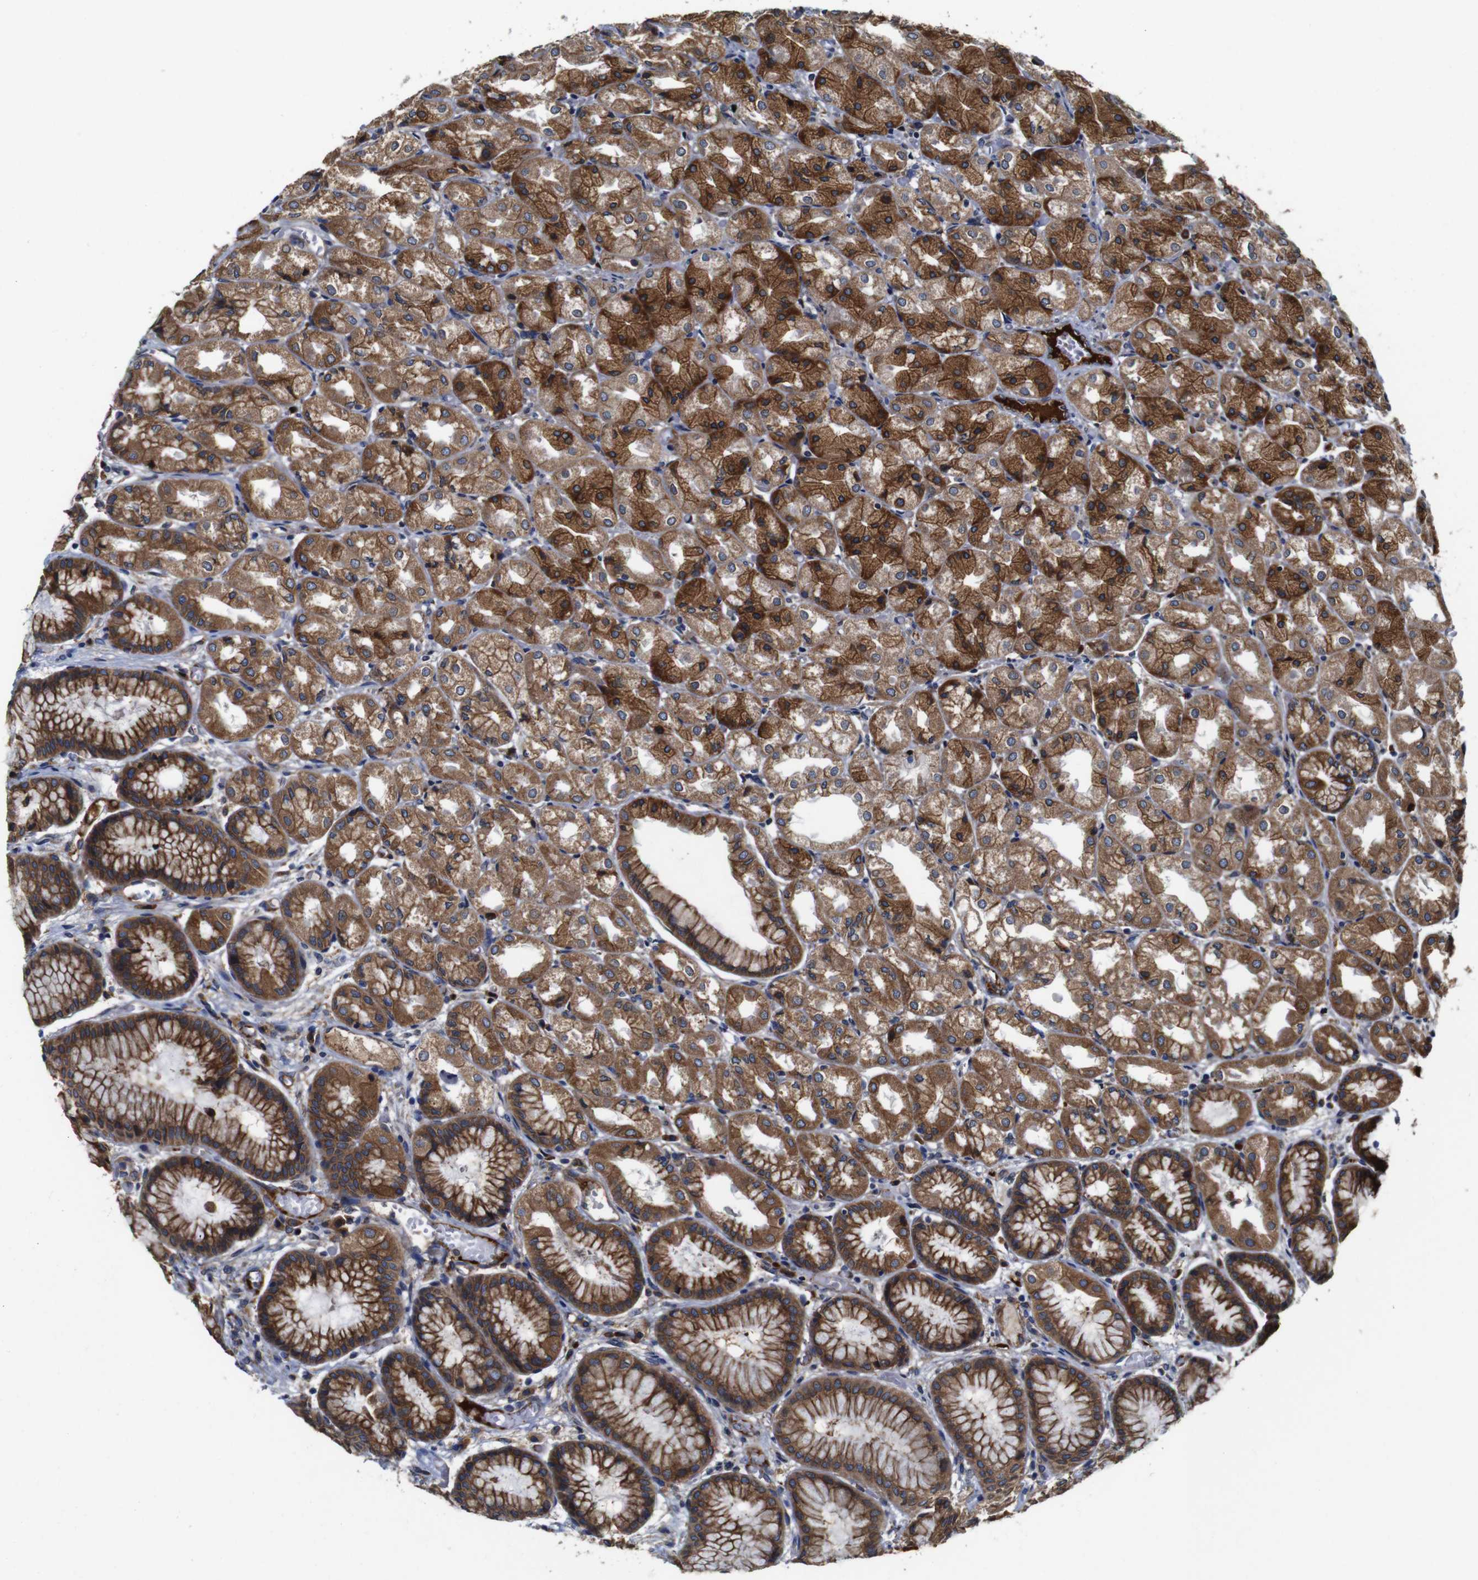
{"staining": {"intensity": "strong", "quantity": ">75%", "location": "cytoplasmic/membranous"}, "tissue": "stomach", "cell_type": "Glandular cells", "image_type": "normal", "snomed": [{"axis": "morphology", "description": "Normal tissue, NOS"}, {"axis": "topography", "description": "Stomach, upper"}], "caption": "A histopathology image showing strong cytoplasmic/membranous positivity in about >75% of glandular cells in unremarkable stomach, as visualized by brown immunohistochemical staining.", "gene": "CLCC1", "patient": {"sex": "male", "age": 72}}